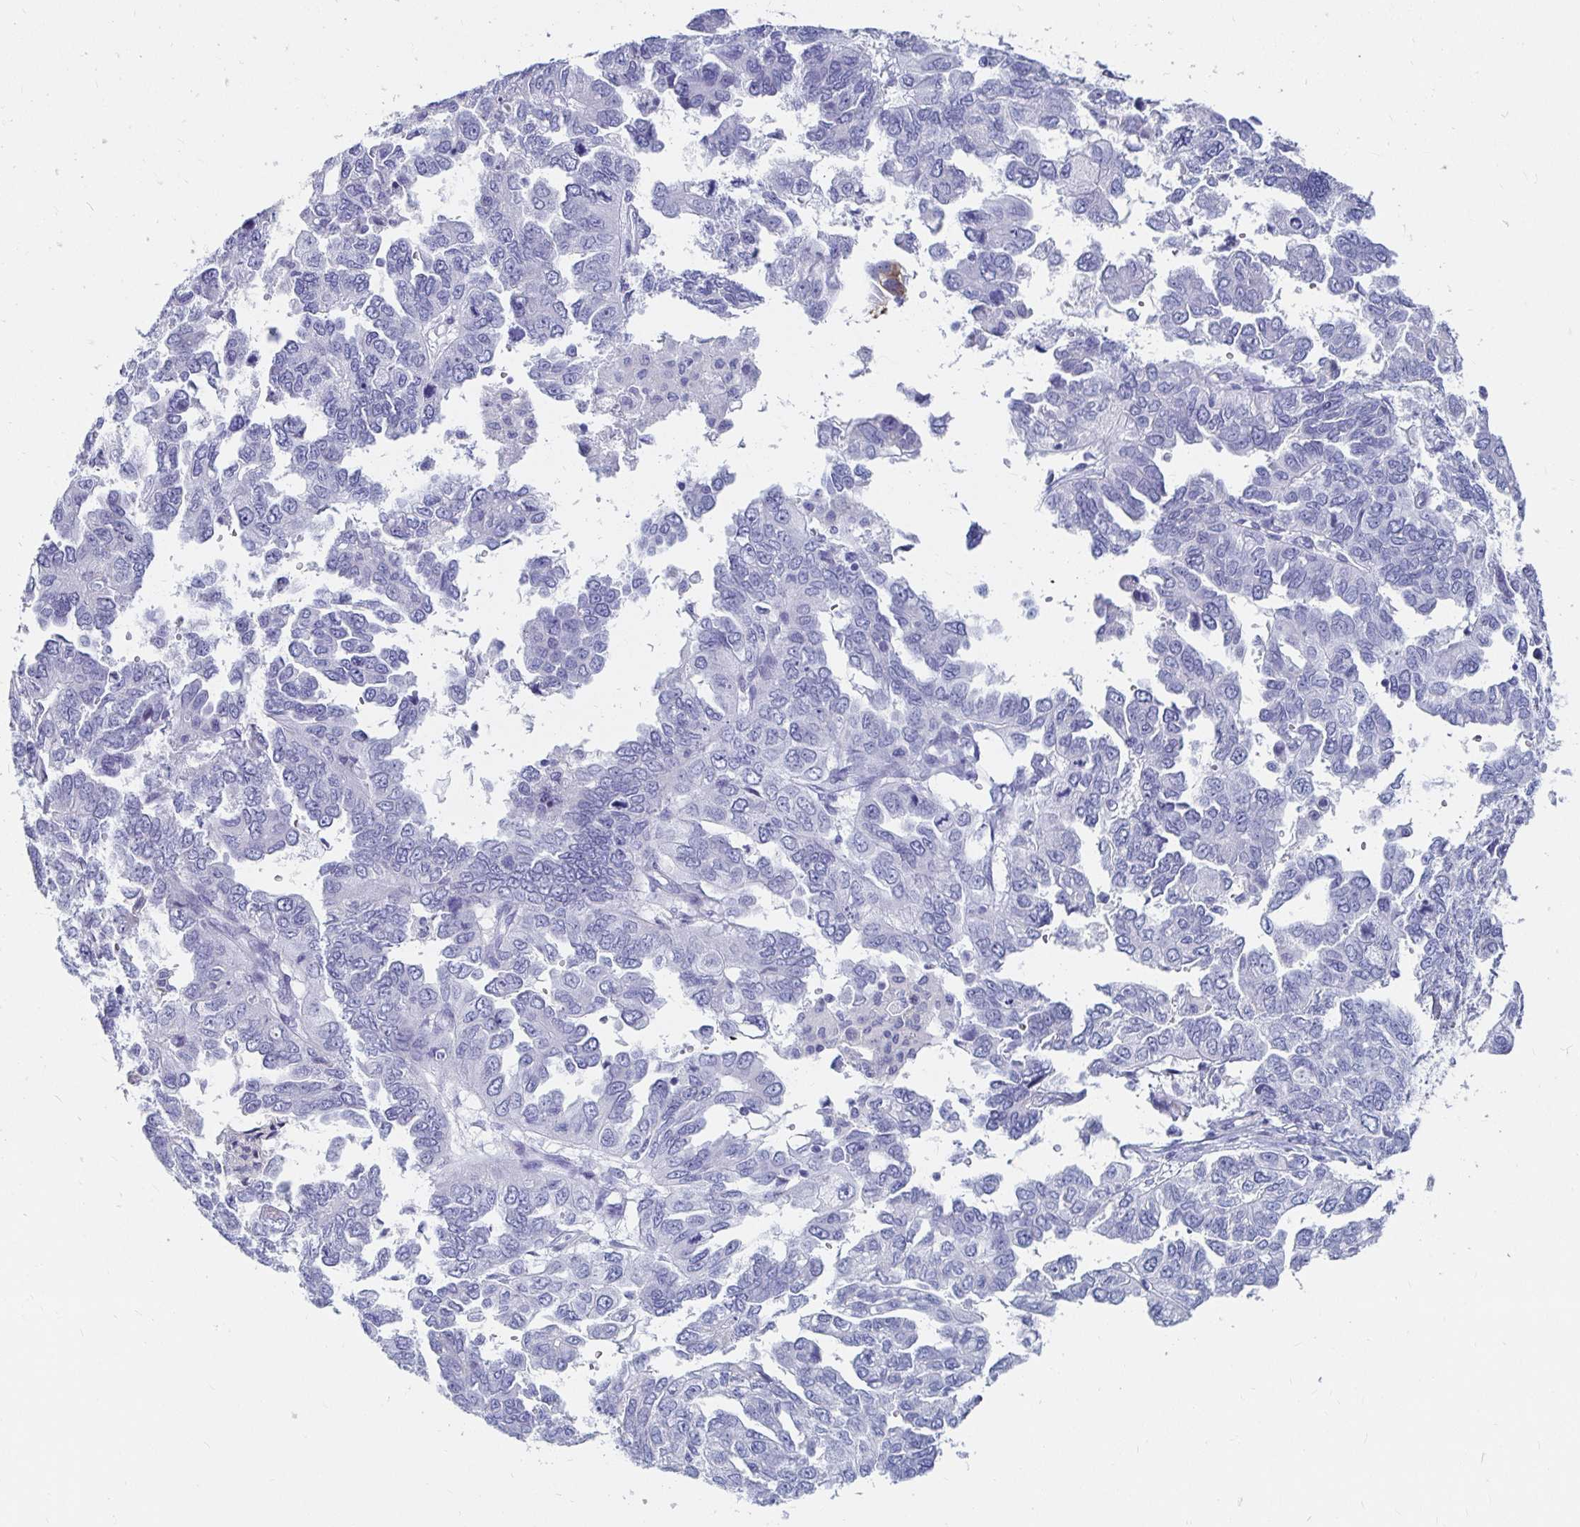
{"staining": {"intensity": "negative", "quantity": "none", "location": "none"}, "tissue": "ovarian cancer", "cell_type": "Tumor cells", "image_type": "cancer", "snomed": [{"axis": "morphology", "description": "Cystadenocarcinoma, serous, NOS"}, {"axis": "topography", "description": "Ovary"}], "caption": "This is a histopathology image of IHC staining of ovarian cancer, which shows no staining in tumor cells.", "gene": "CA9", "patient": {"sex": "female", "age": 53}}